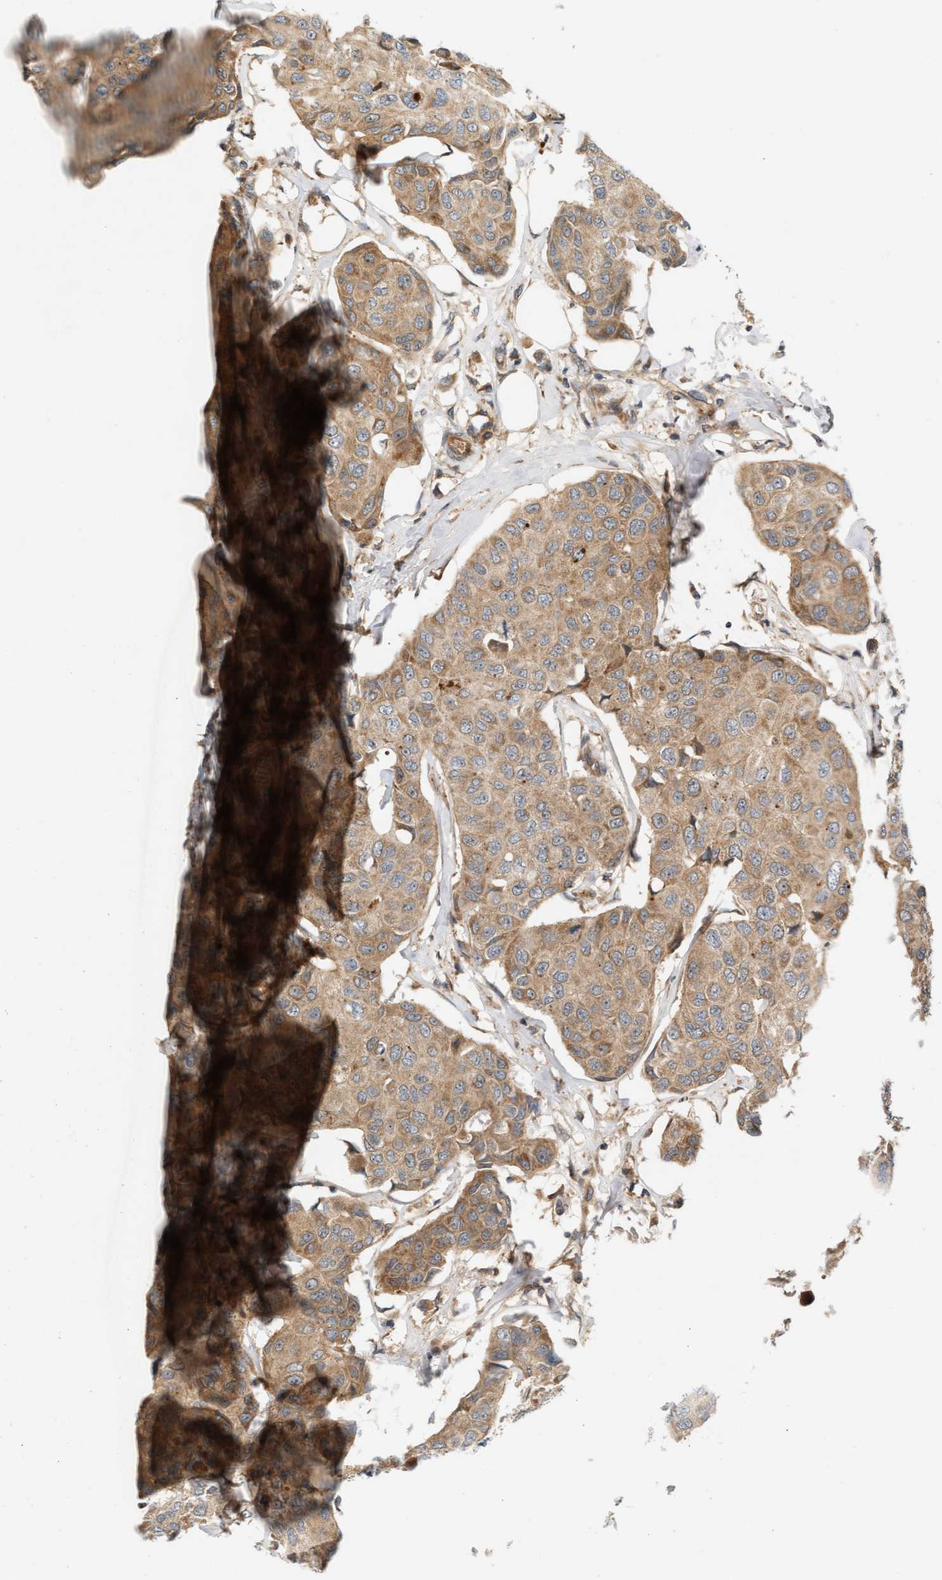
{"staining": {"intensity": "moderate", "quantity": ">75%", "location": "cytoplasmic/membranous"}, "tissue": "breast cancer", "cell_type": "Tumor cells", "image_type": "cancer", "snomed": [{"axis": "morphology", "description": "Duct carcinoma"}, {"axis": "topography", "description": "Breast"}], "caption": "Immunohistochemistry staining of breast intraductal carcinoma, which shows medium levels of moderate cytoplasmic/membranous positivity in about >75% of tumor cells indicating moderate cytoplasmic/membranous protein staining. The staining was performed using DAB (3,3'-diaminobenzidine) (brown) for protein detection and nuclei were counterstained in hematoxylin (blue).", "gene": "BAHCC1", "patient": {"sex": "female", "age": 80}}